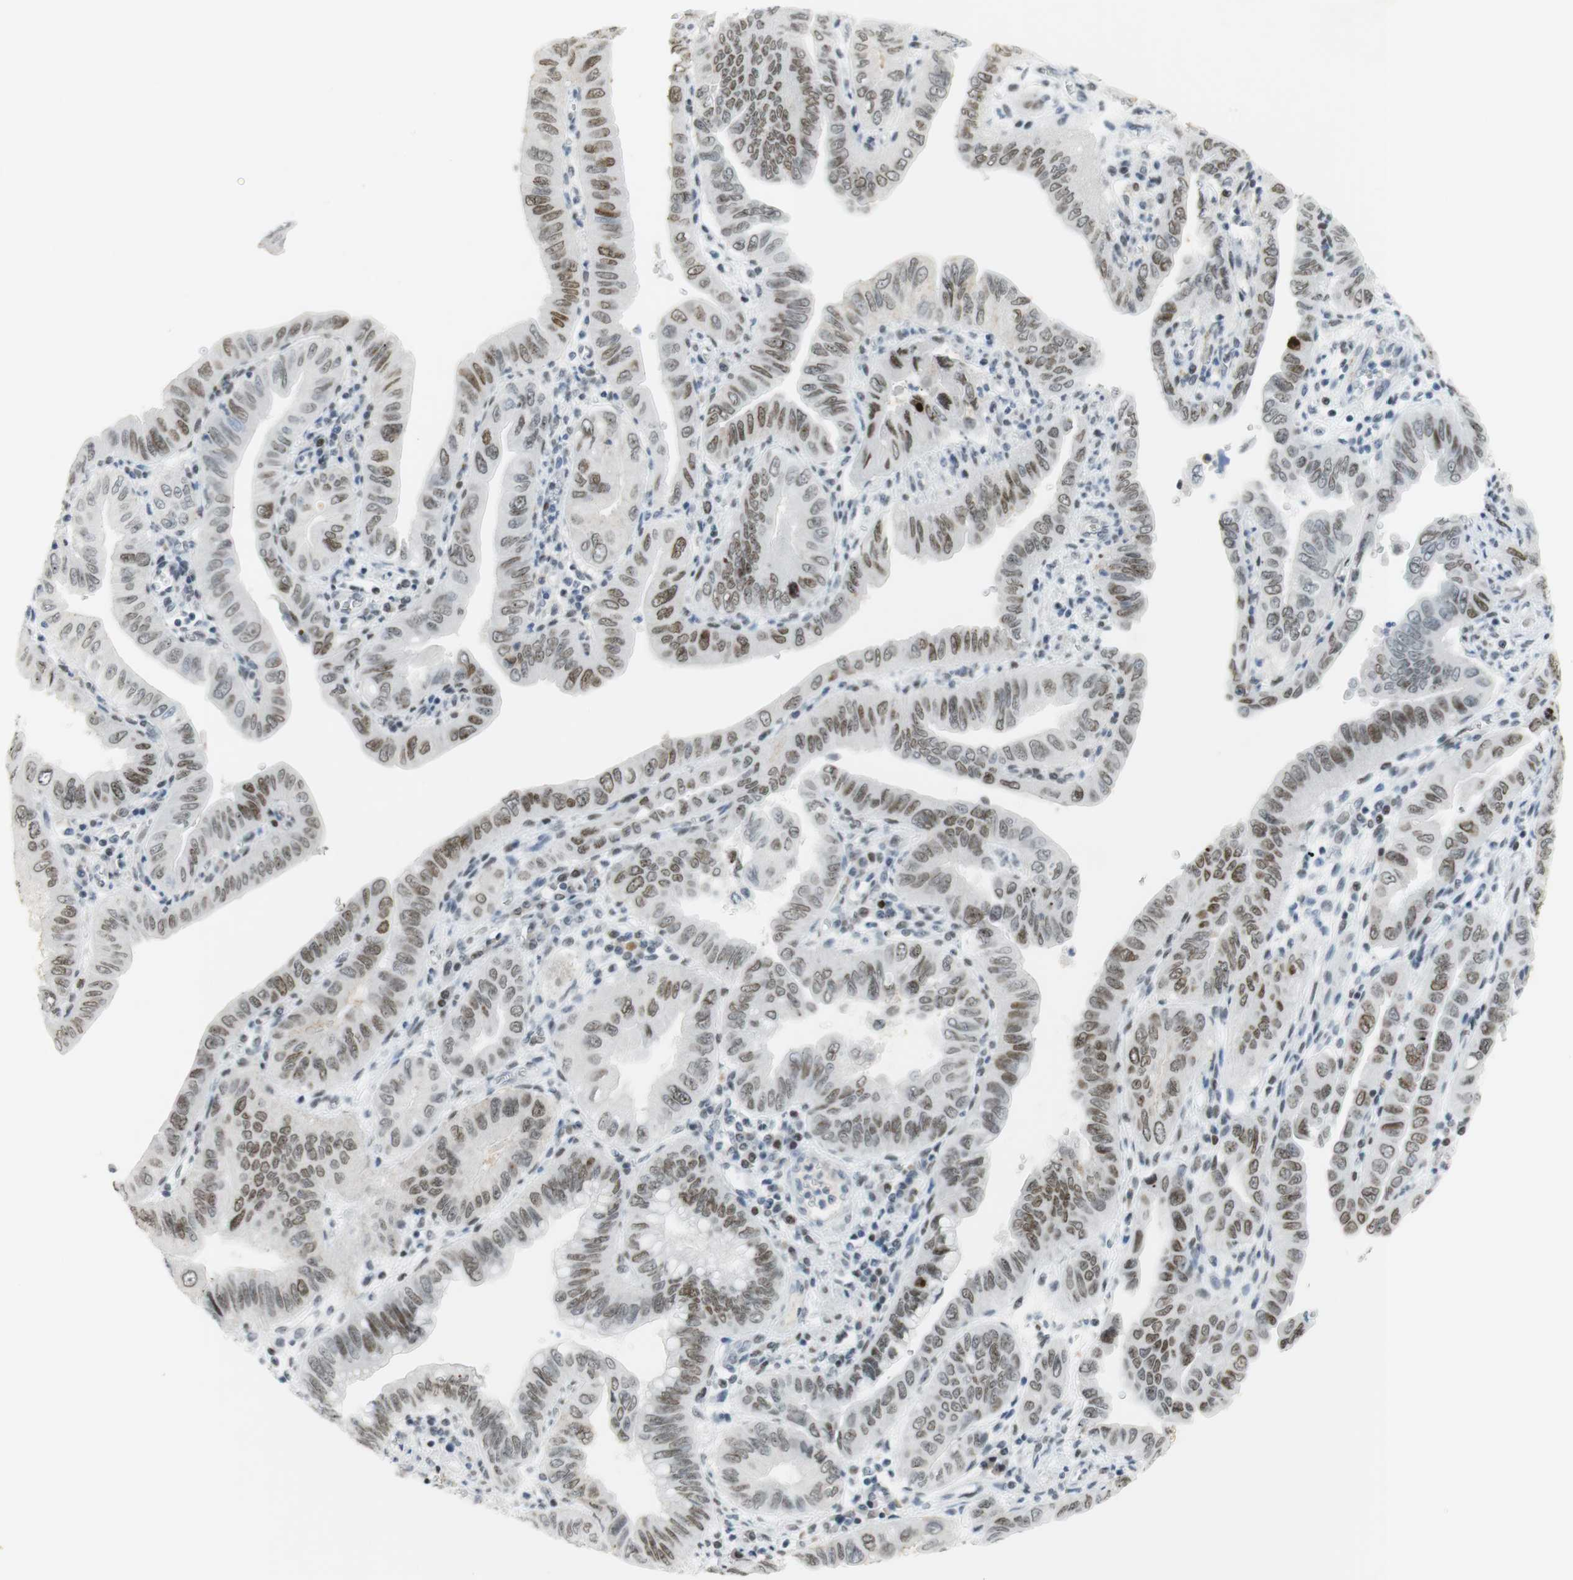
{"staining": {"intensity": "moderate", "quantity": ">75%", "location": "nuclear"}, "tissue": "pancreatic cancer", "cell_type": "Tumor cells", "image_type": "cancer", "snomed": [{"axis": "morphology", "description": "Normal tissue, NOS"}, {"axis": "topography", "description": "Lymph node"}], "caption": "Tumor cells show medium levels of moderate nuclear expression in approximately >75% of cells in pancreatic cancer. The staining was performed using DAB, with brown indicating positive protein expression. Nuclei are stained blue with hematoxylin.", "gene": "BMI1", "patient": {"sex": "male", "age": 50}}